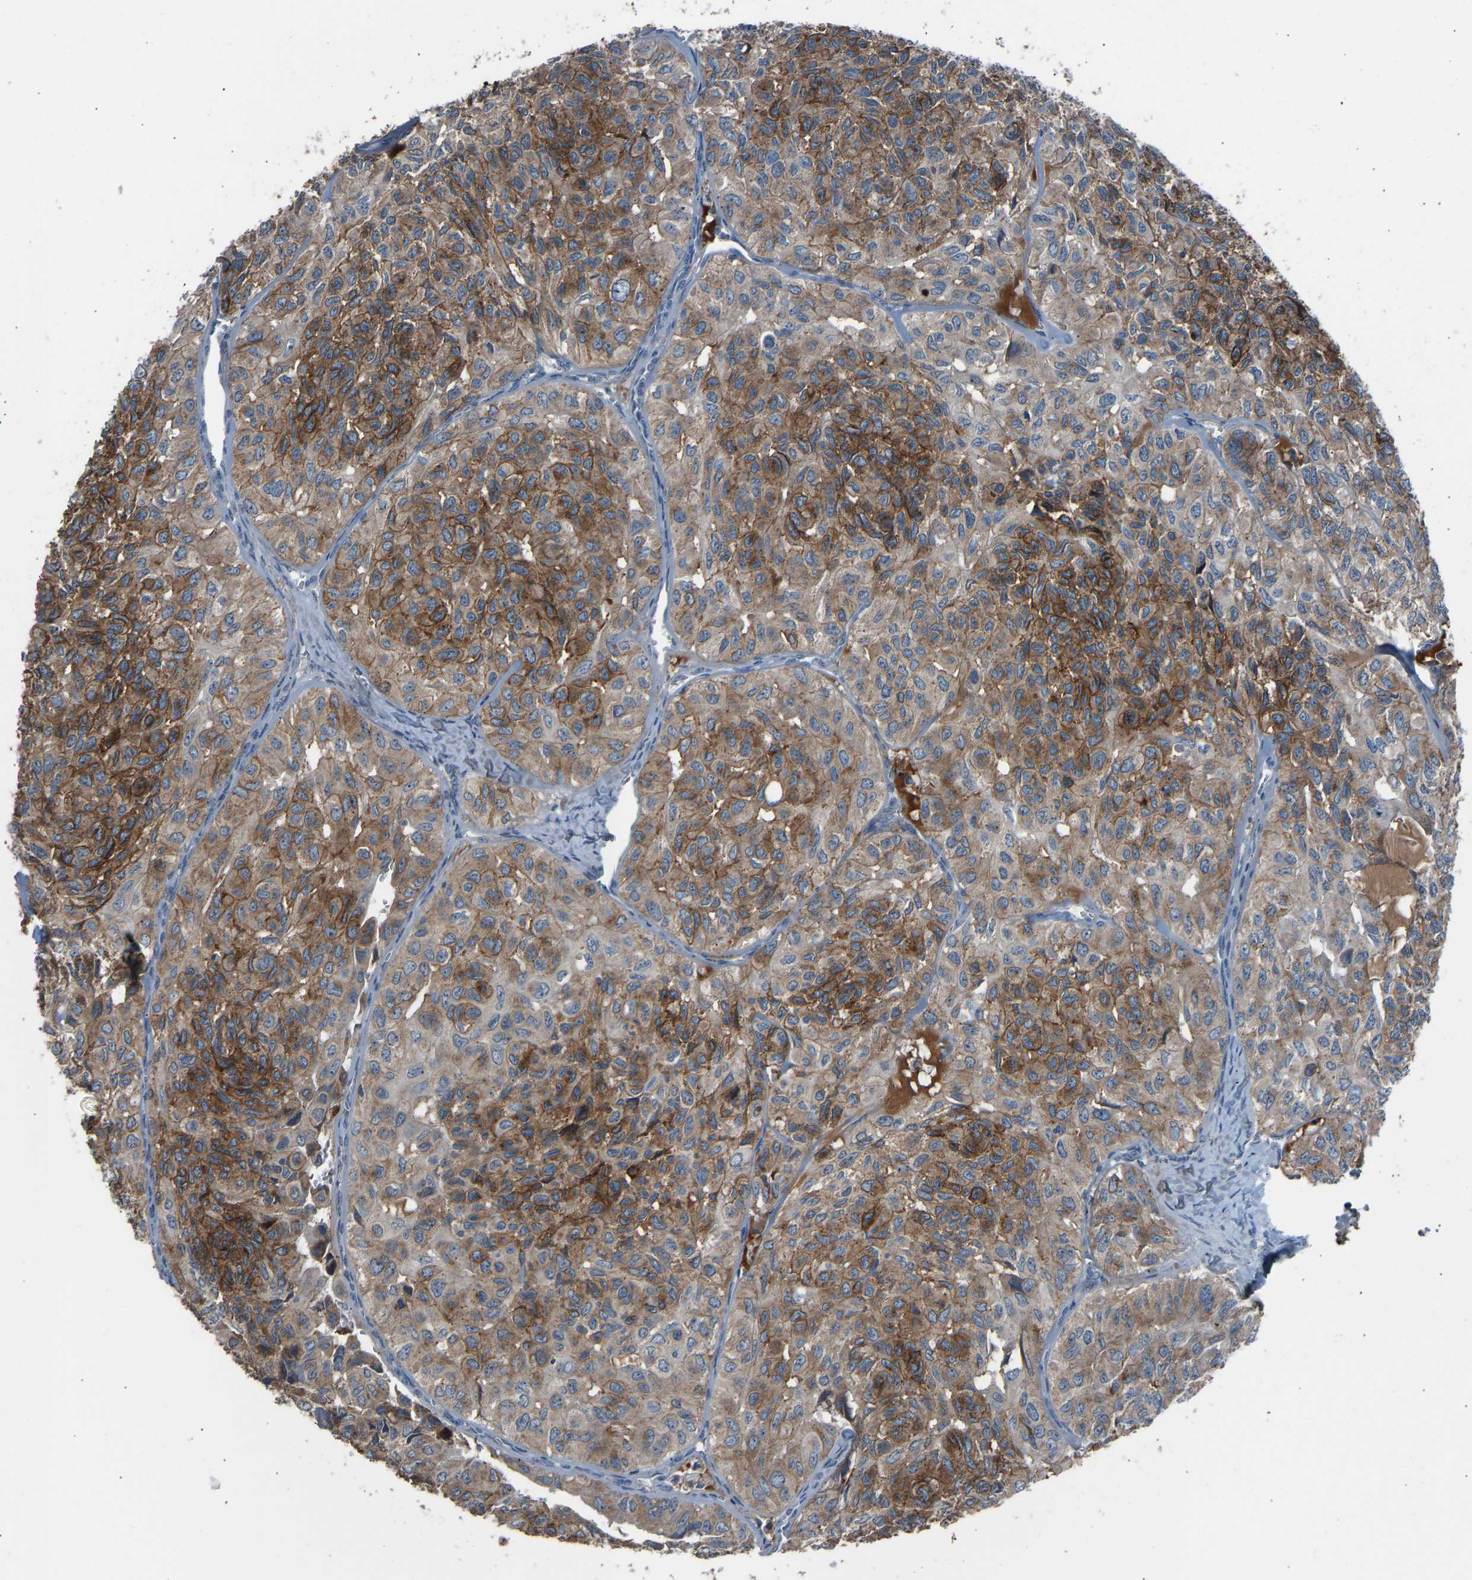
{"staining": {"intensity": "moderate", "quantity": ">75%", "location": "cytoplasmic/membranous"}, "tissue": "head and neck cancer", "cell_type": "Tumor cells", "image_type": "cancer", "snomed": [{"axis": "morphology", "description": "Adenocarcinoma, NOS"}, {"axis": "topography", "description": "Salivary gland, NOS"}, {"axis": "topography", "description": "Head-Neck"}], "caption": "Head and neck cancer stained with immunohistochemistry shows moderate cytoplasmic/membranous positivity in about >75% of tumor cells. (DAB (3,3'-diaminobenzidine) IHC with brightfield microscopy, high magnification).", "gene": "TGFBR3", "patient": {"sex": "female", "age": 76}}